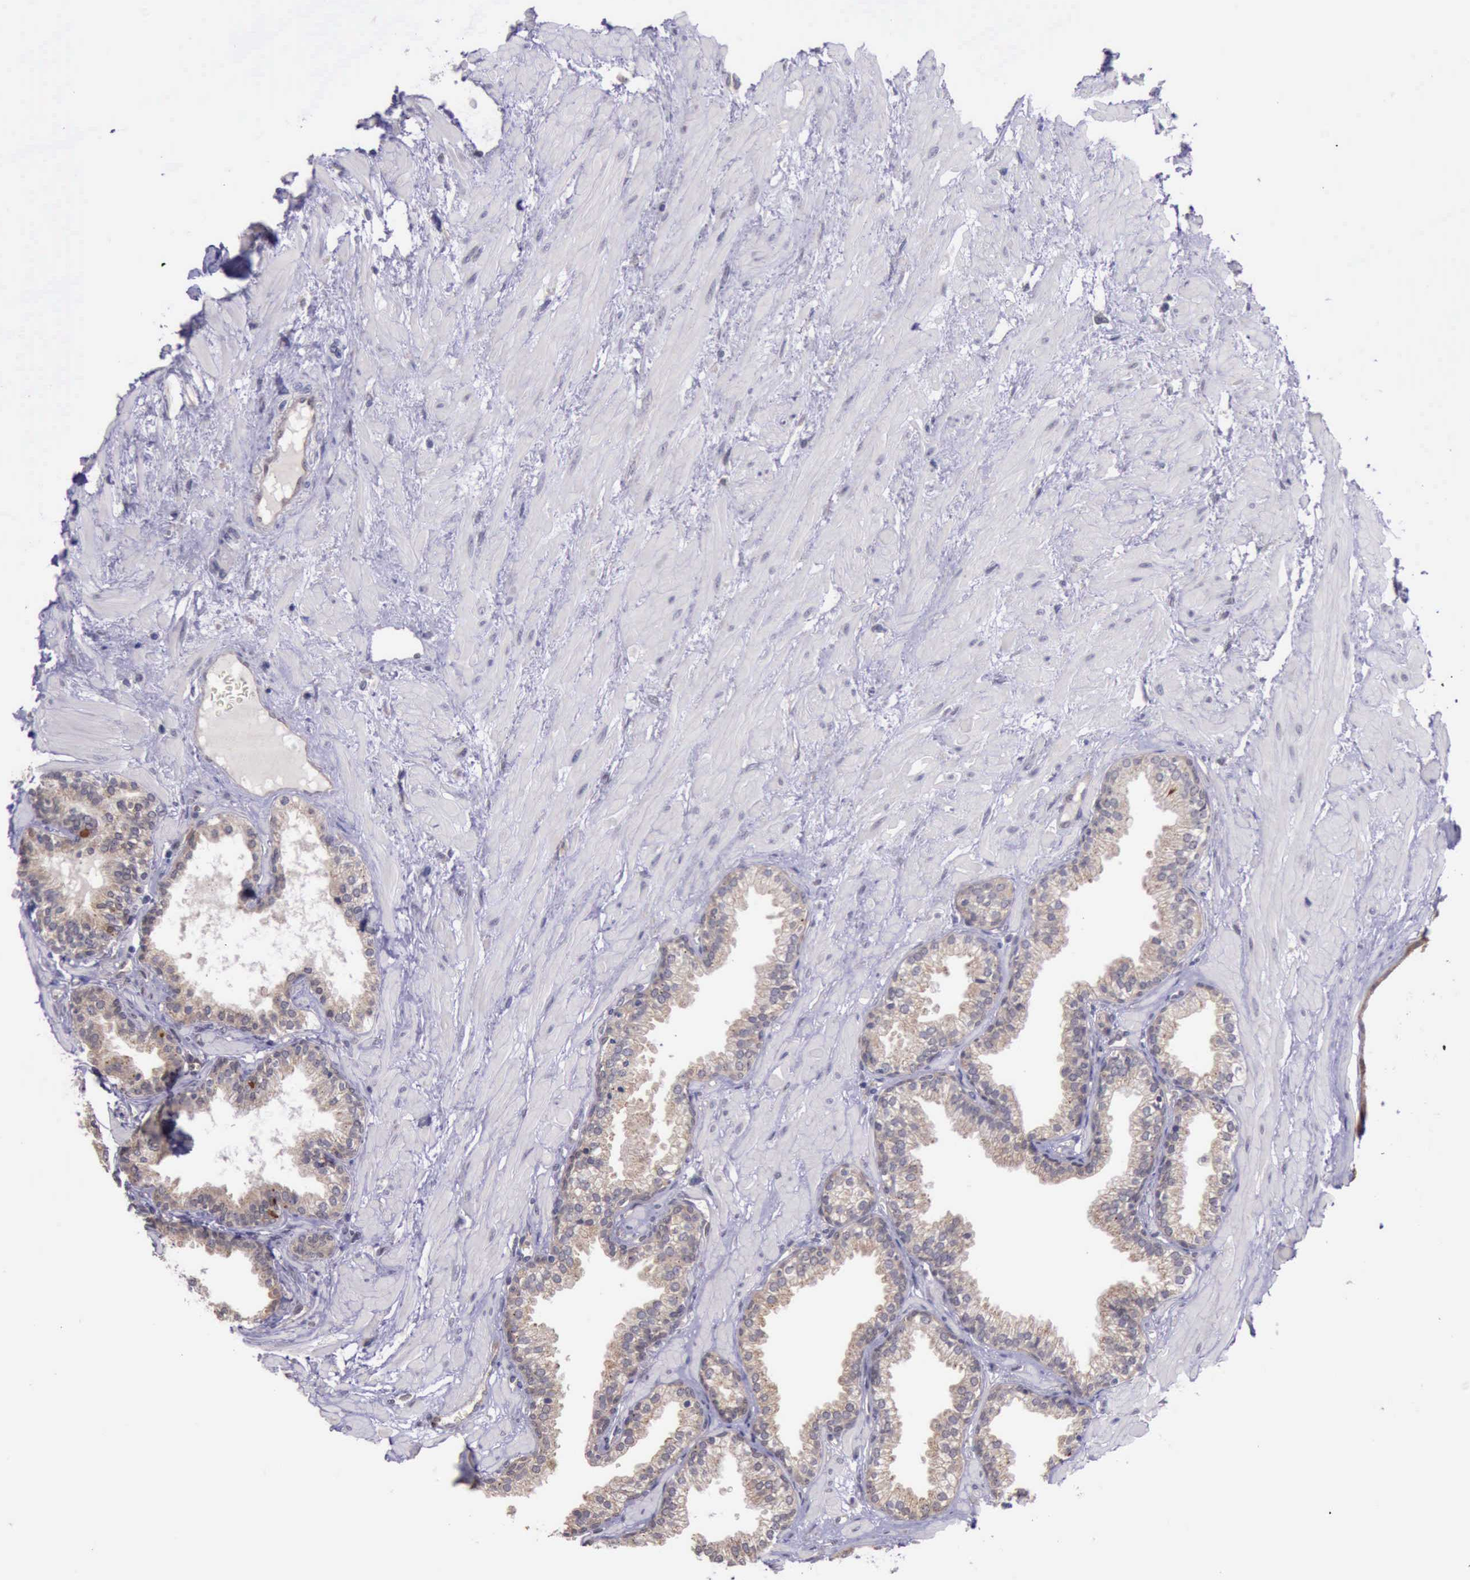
{"staining": {"intensity": "weak", "quantity": ">75%", "location": "cytoplasmic/membranous"}, "tissue": "prostate", "cell_type": "Glandular cells", "image_type": "normal", "snomed": [{"axis": "morphology", "description": "Normal tissue, NOS"}, {"axis": "topography", "description": "Prostate"}], "caption": "Human prostate stained for a protein (brown) reveals weak cytoplasmic/membranous positive positivity in about >75% of glandular cells.", "gene": "PLEK2", "patient": {"sex": "male", "age": 64}}